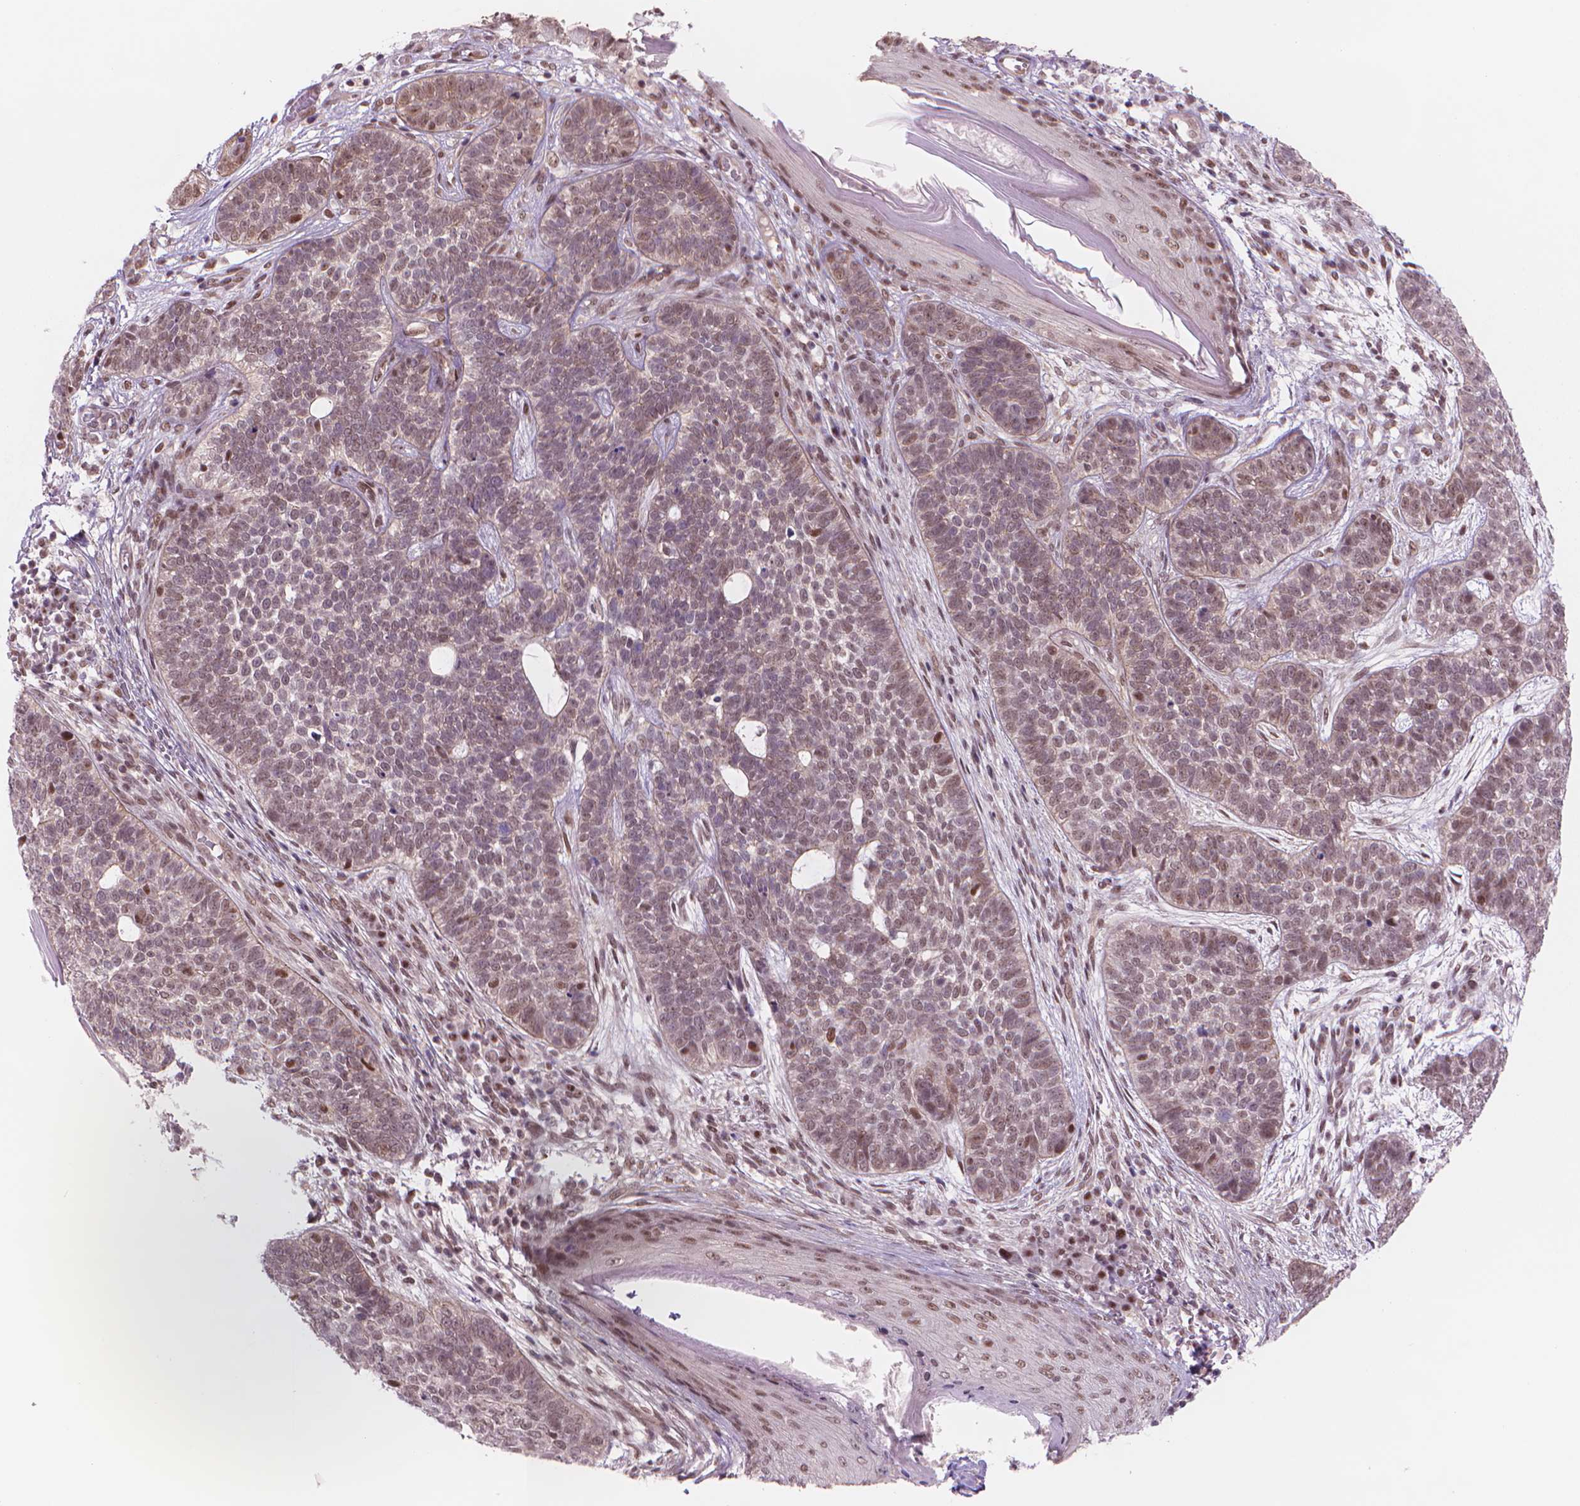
{"staining": {"intensity": "weak", "quantity": "<25%", "location": "nuclear"}, "tissue": "skin cancer", "cell_type": "Tumor cells", "image_type": "cancer", "snomed": [{"axis": "morphology", "description": "Basal cell carcinoma"}, {"axis": "topography", "description": "Skin"}], "caption": "This photomicrograph is of basal cell carcinoma (skin) stained with IHC to label a protein in brown with the nuclei are counter-stained blue. There is no staining in tumor cells.", "gene": "POLR3D", "patient": {"sex": "female", "age": 69}}